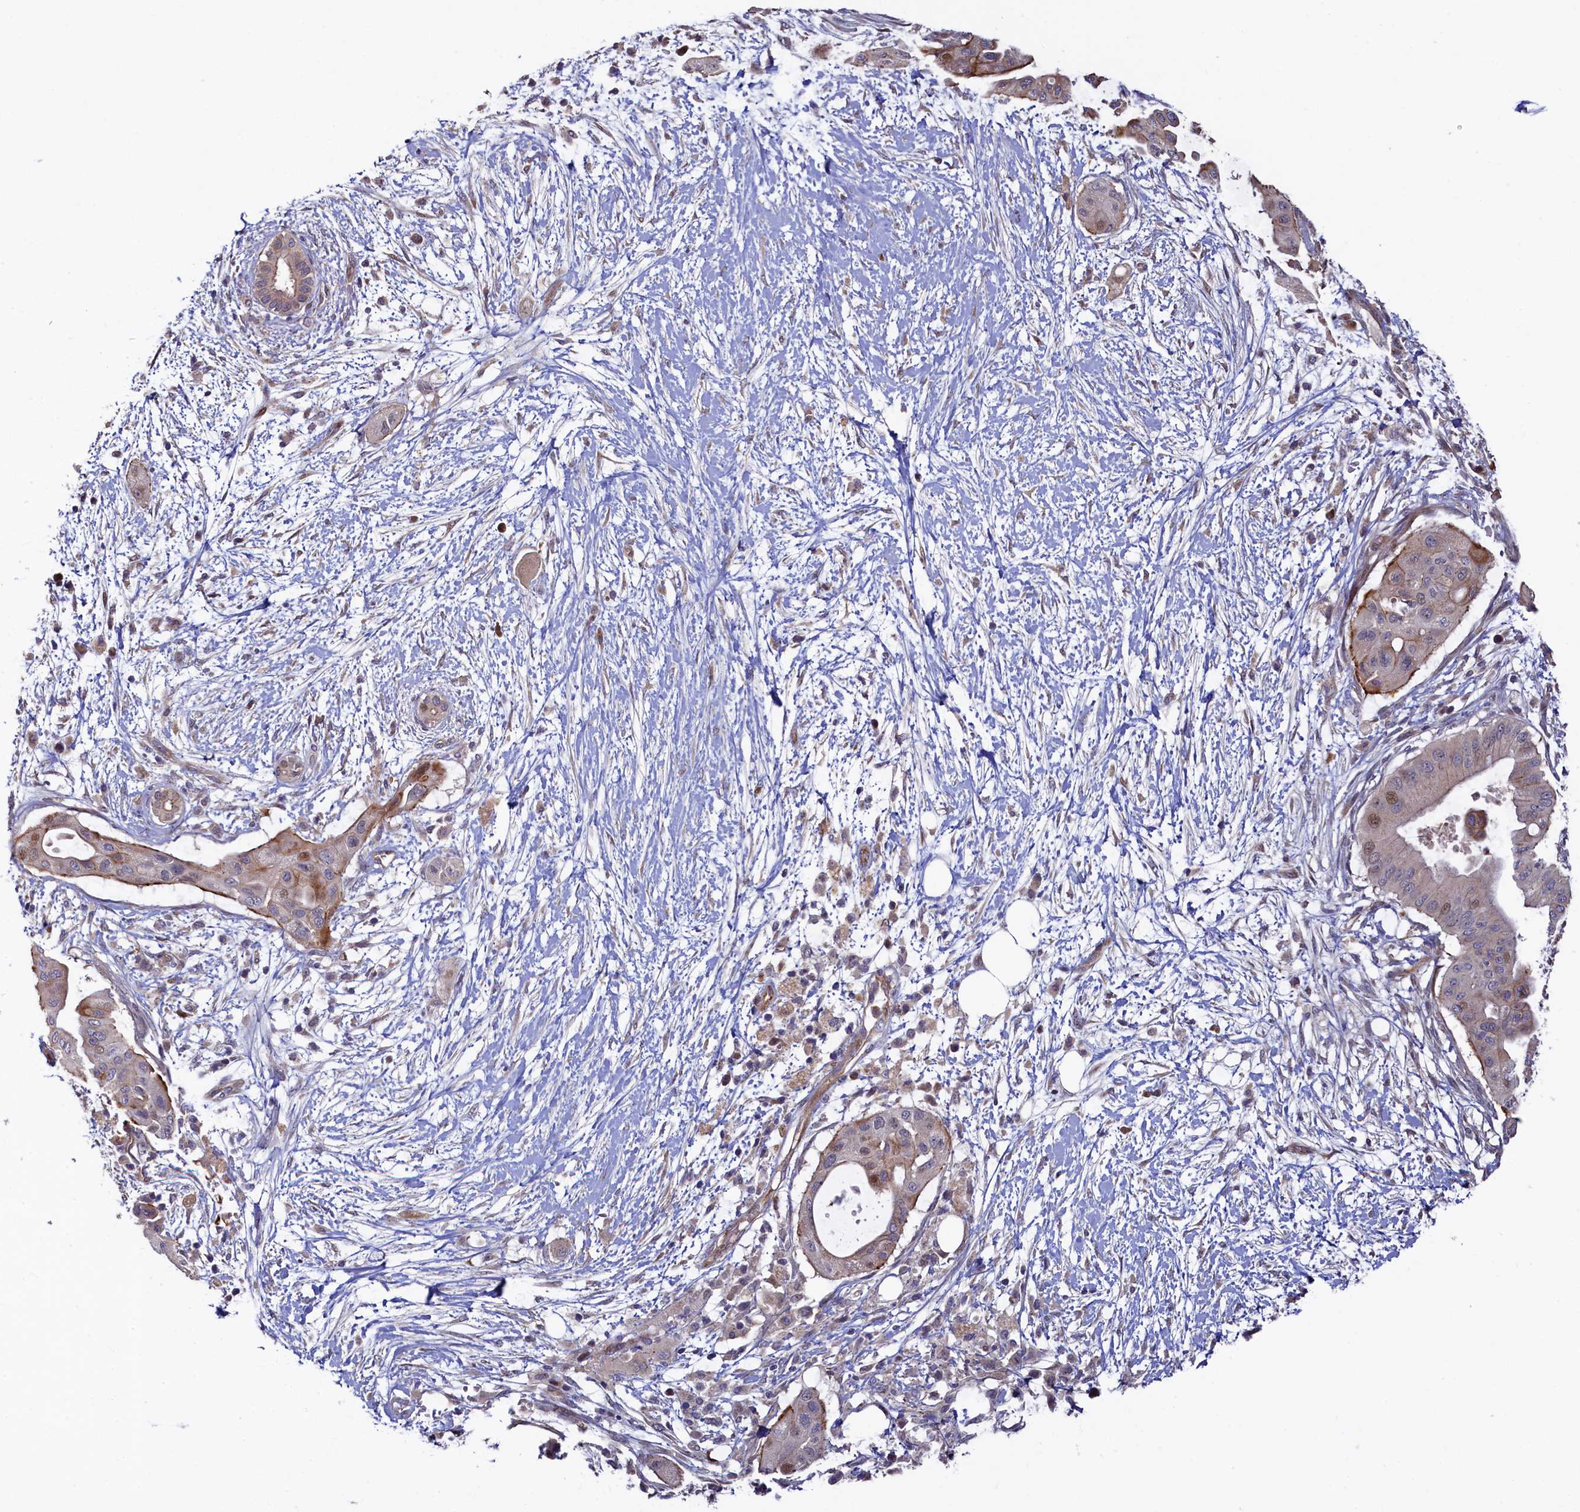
{"staining": {"intensity": "weak", "quantity": "25%-75%", "location": "cytoplasmic/membranous,nuclear"}, "tissue": "pancreatic cancer", "cell_type": "Tumor cells", "image_type": "cancer", "snomed": [{"axis": "morphology", "description": "Adenocarcinoma, NOS"}, {"axis": "topography", "description": "Pancreas"}], "caption": "Weak cytoplasmic/membranous and nuclear positivity for a protein is appreciated in approximately 25%-75% of tumor cells of pancreatic cancer using IHC.", "gene": "PIK3C3", "patient": {"sex": "male", "age": 68}}